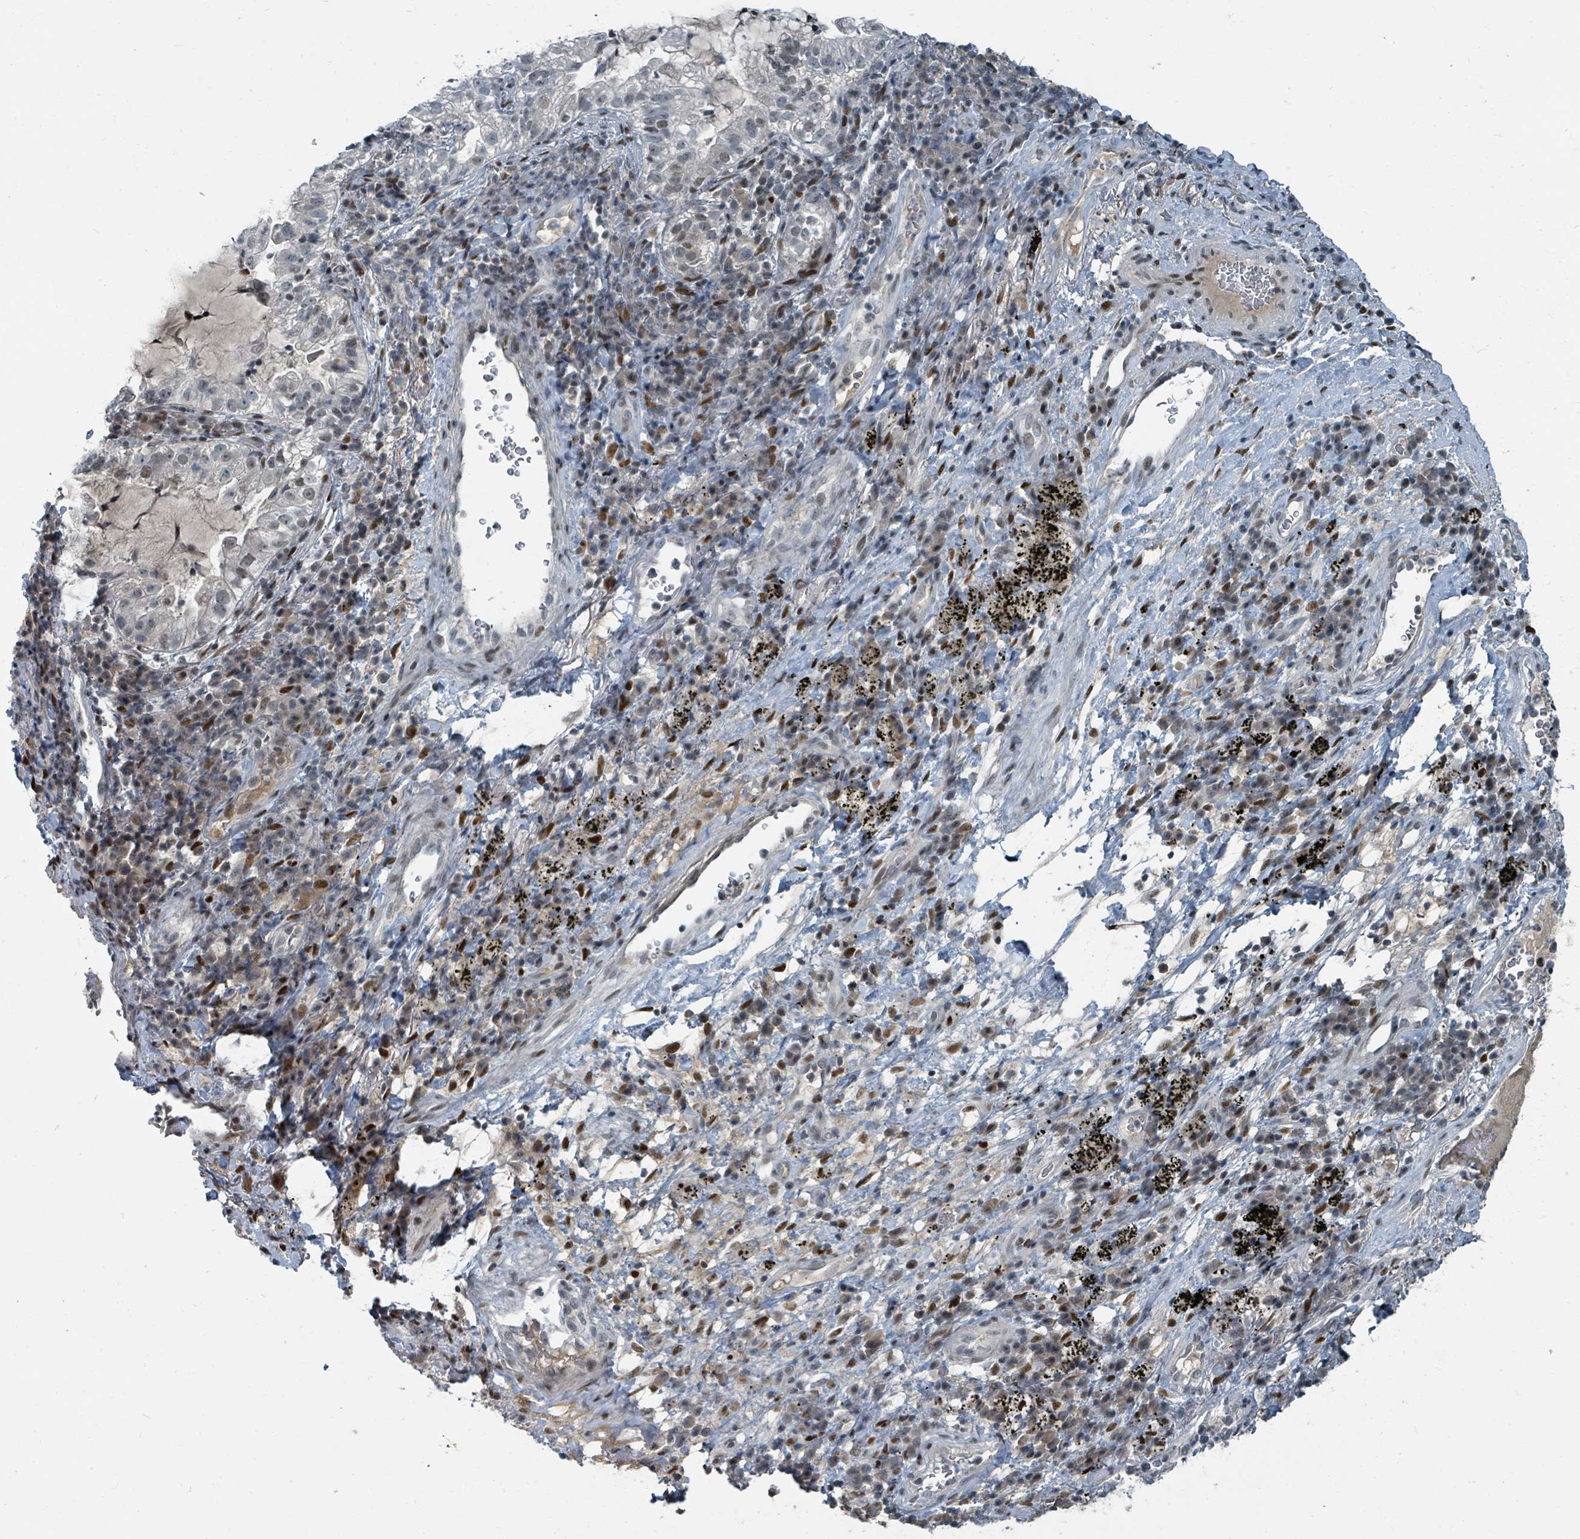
{"staining": {"intensity": "weak", "quantity": "<25%", "location": "nuclear"}, "tissue": "lung cancer", "cell_type": "Tumor cells", "image_type": "cancer", "snomed": [{"axis": "morphology", "description": "Adenocarcinoma, NOS"}, {"axis": "topography", "description": "Lung"}], "caption": "Immunohistochemistry image of lung cancer stained for a protein (brown), which reveals no staining in tumor cells.", "gene": "UCK1", "patient": {"sex": "female", "age": 73}}